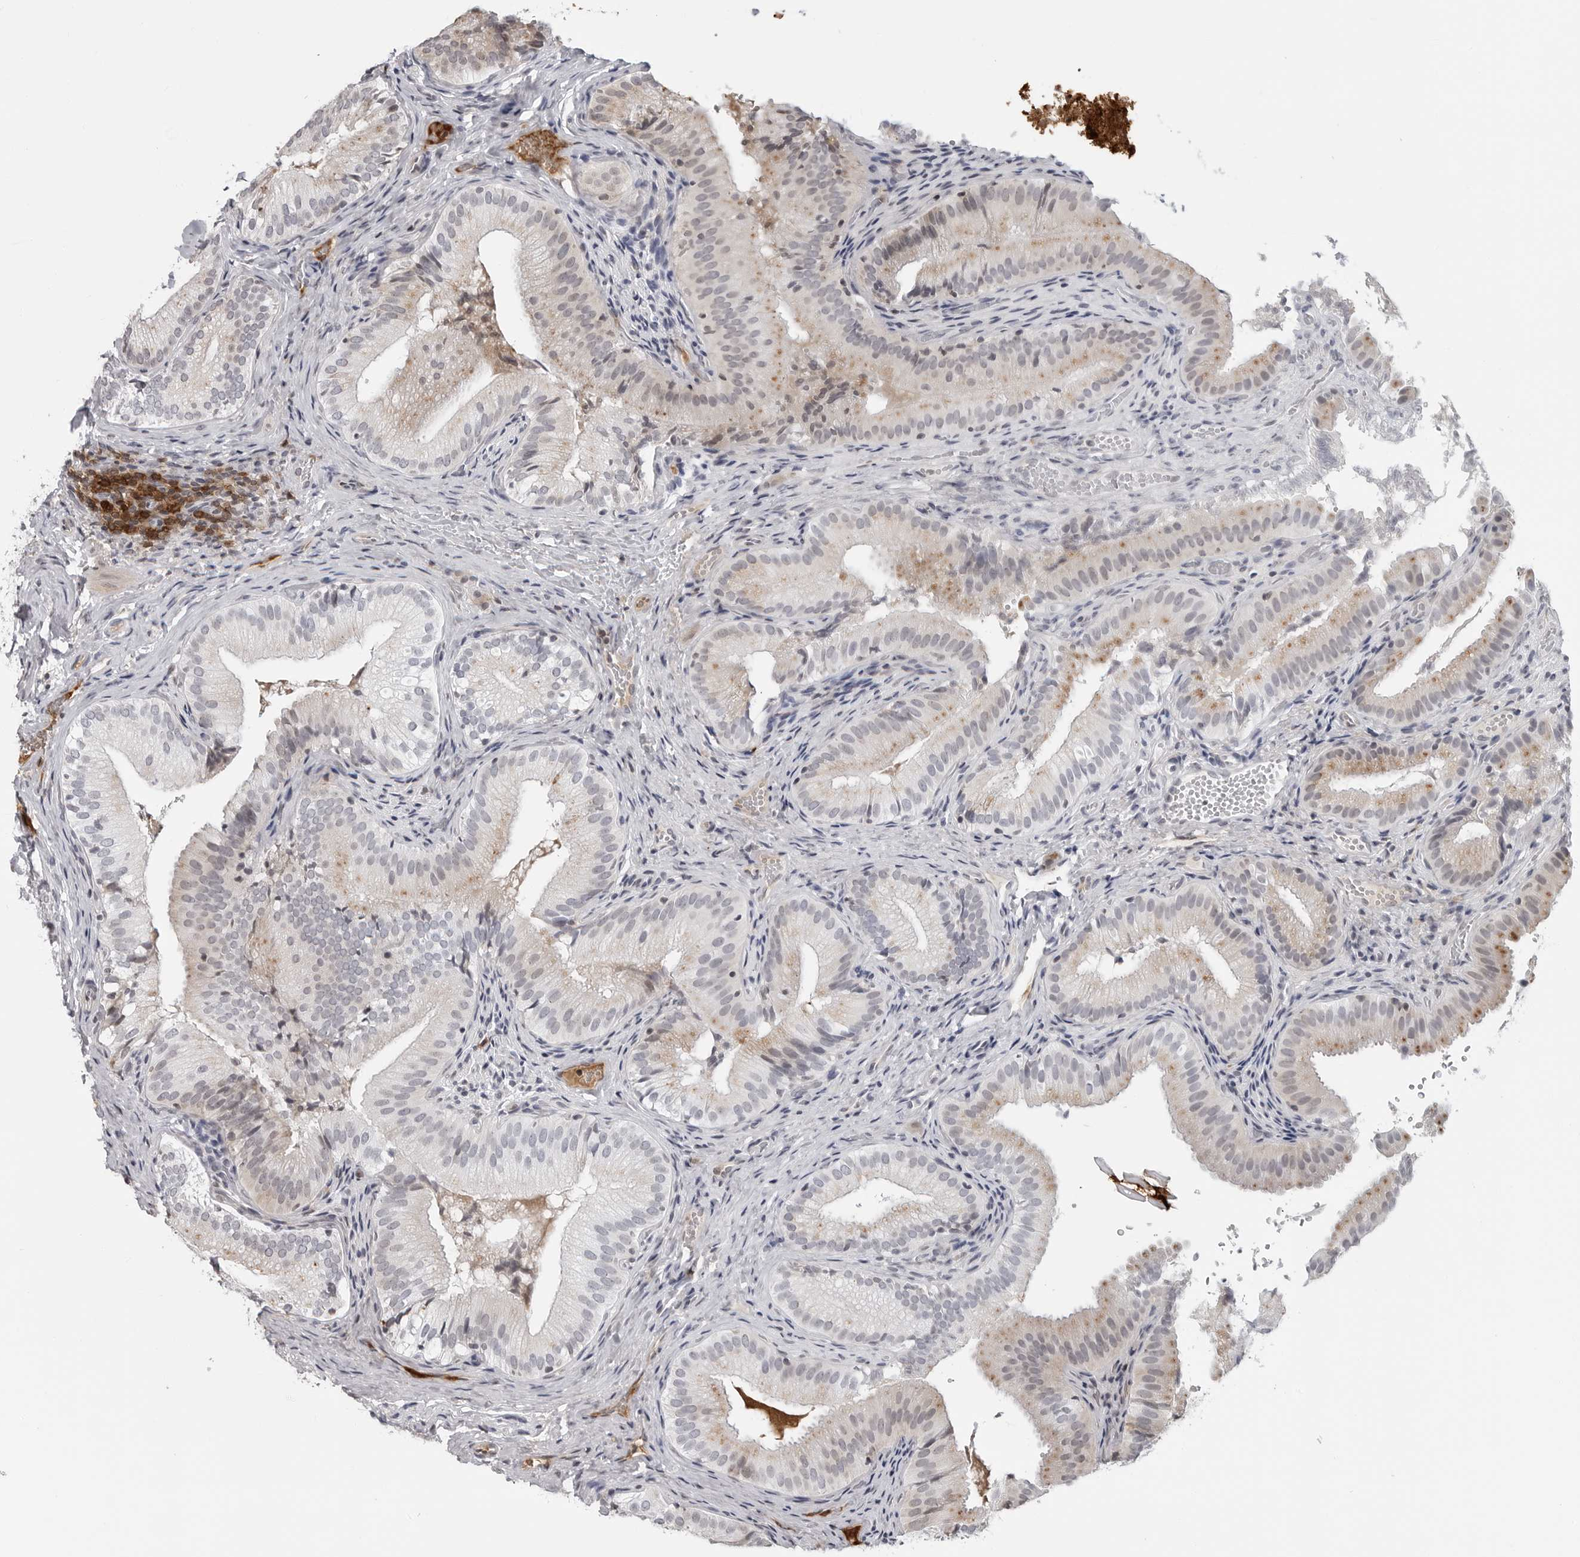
{"staining": {"intensity": "moderate", "quantity": "<25%", "location": "cytoplasmic/membranous"}, "tissue": "gallbladder", "cell_type": "Glandular cells", "image_type": "normal", "snomed": [{"axis": "morphology", "description": "Normal tissue, NOS"}, {"axis": "topography", "description": "Gallbladder"}], "caption": "Immunohistochemistry (IHC) (DAB) staining of benign human gallbladder shows moderate cytoplasmic/membranous protein staining in approximately <25% of glandular cells. (IHC, brightfield microscopy, high magnification).", "gene": "CXCR5", "patient": {"sex": "female", "age": 30}}